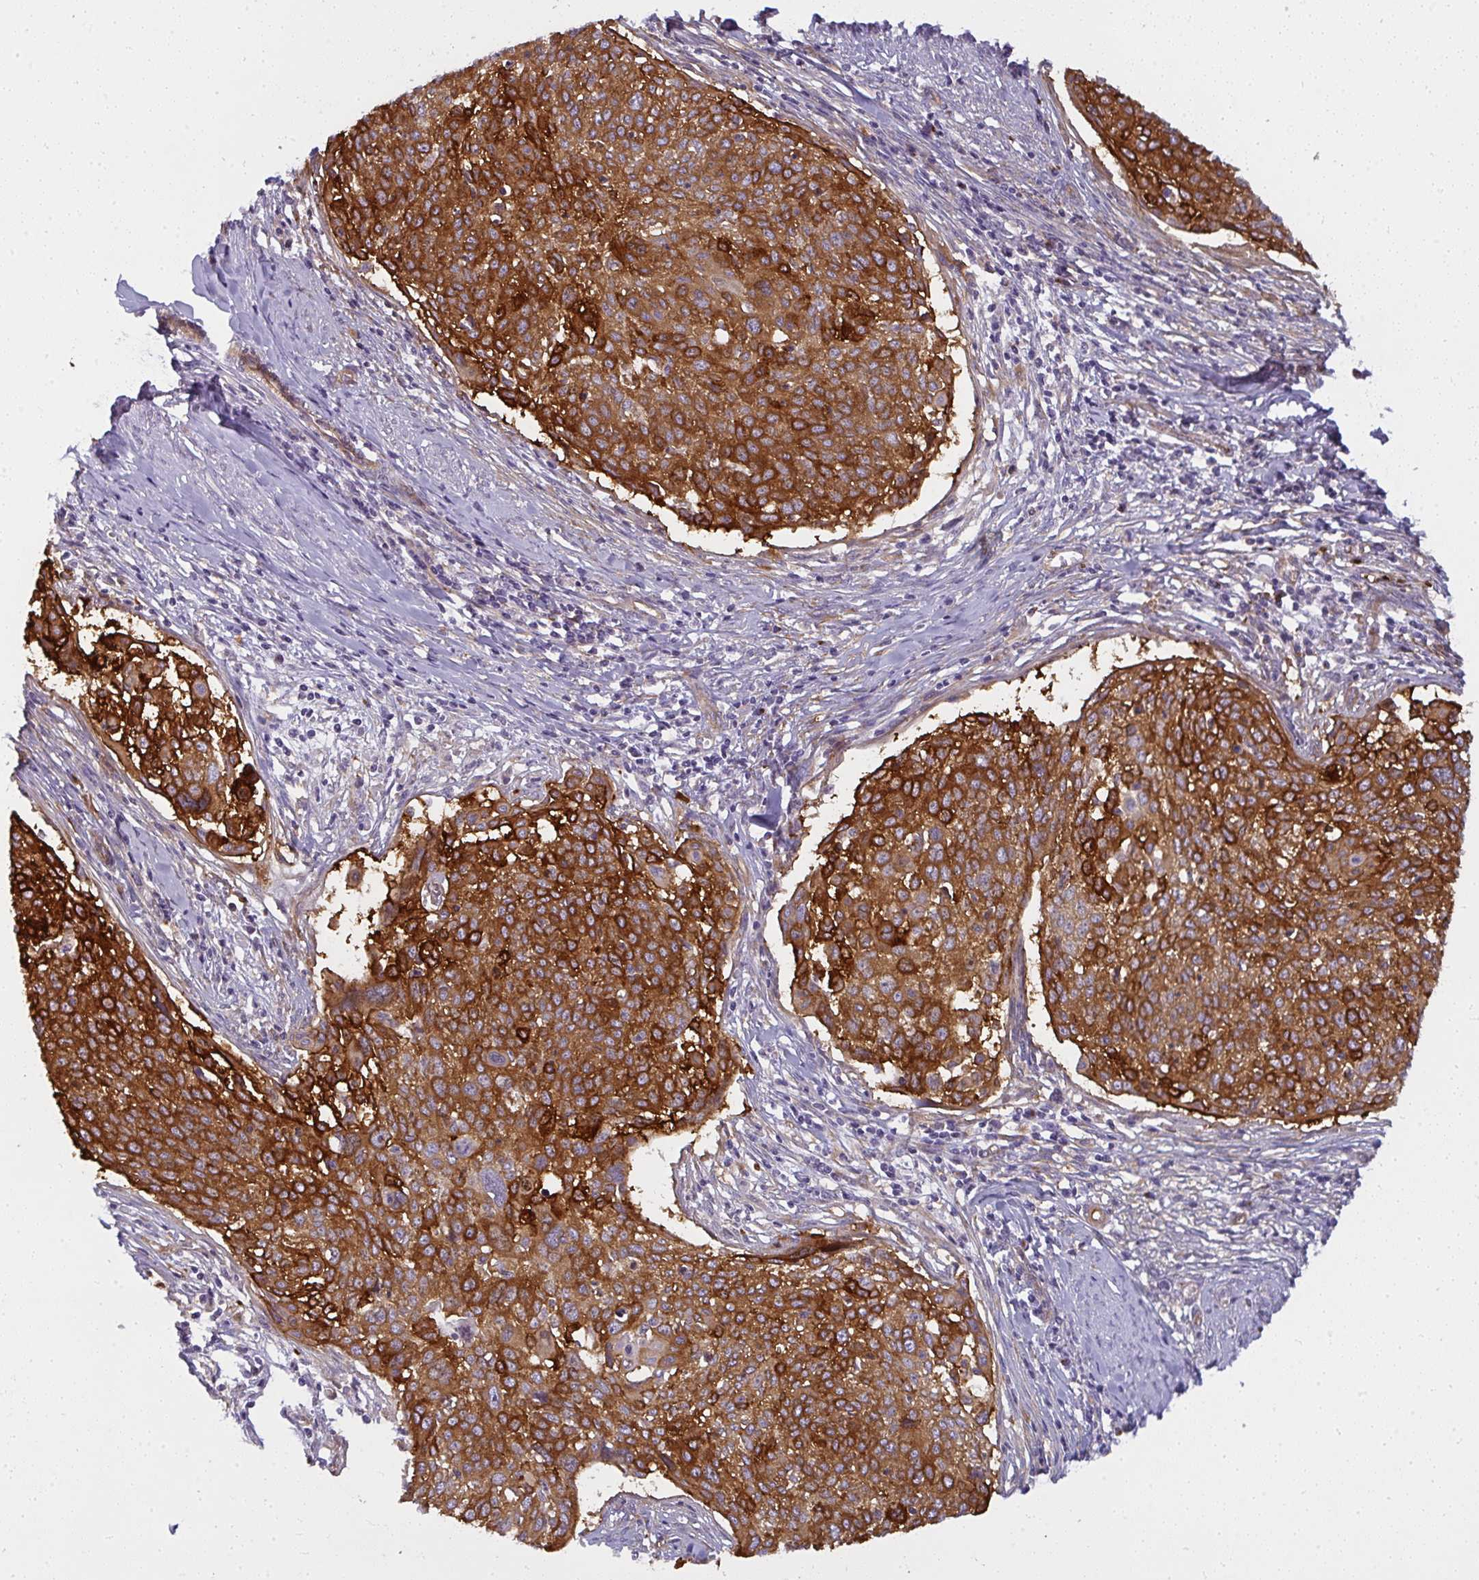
{"staining": {"intensity": "strong", "quantity": ">75%", "location": "cytoplasmic/membranous"}, "tissue": "cervical cancer", "cell_type": "Tumor cells", "image_type": "cancer", "snomed": [{"axis": "morphology", "description": "Squamous cell carcinoma, NOS"}, {"axis": "topography", "description": "Cervix"}], "caption": "Immunohistochemistry micrograph of squamous cell carcinoma (cervical) stained for a protein (brown), which reveals high levels of strong cytoplasmic/membranous expression in approximately >75% of tumor cells.", "gene": "IFIT3", "patient": {"sex": "female", "age": 49}}